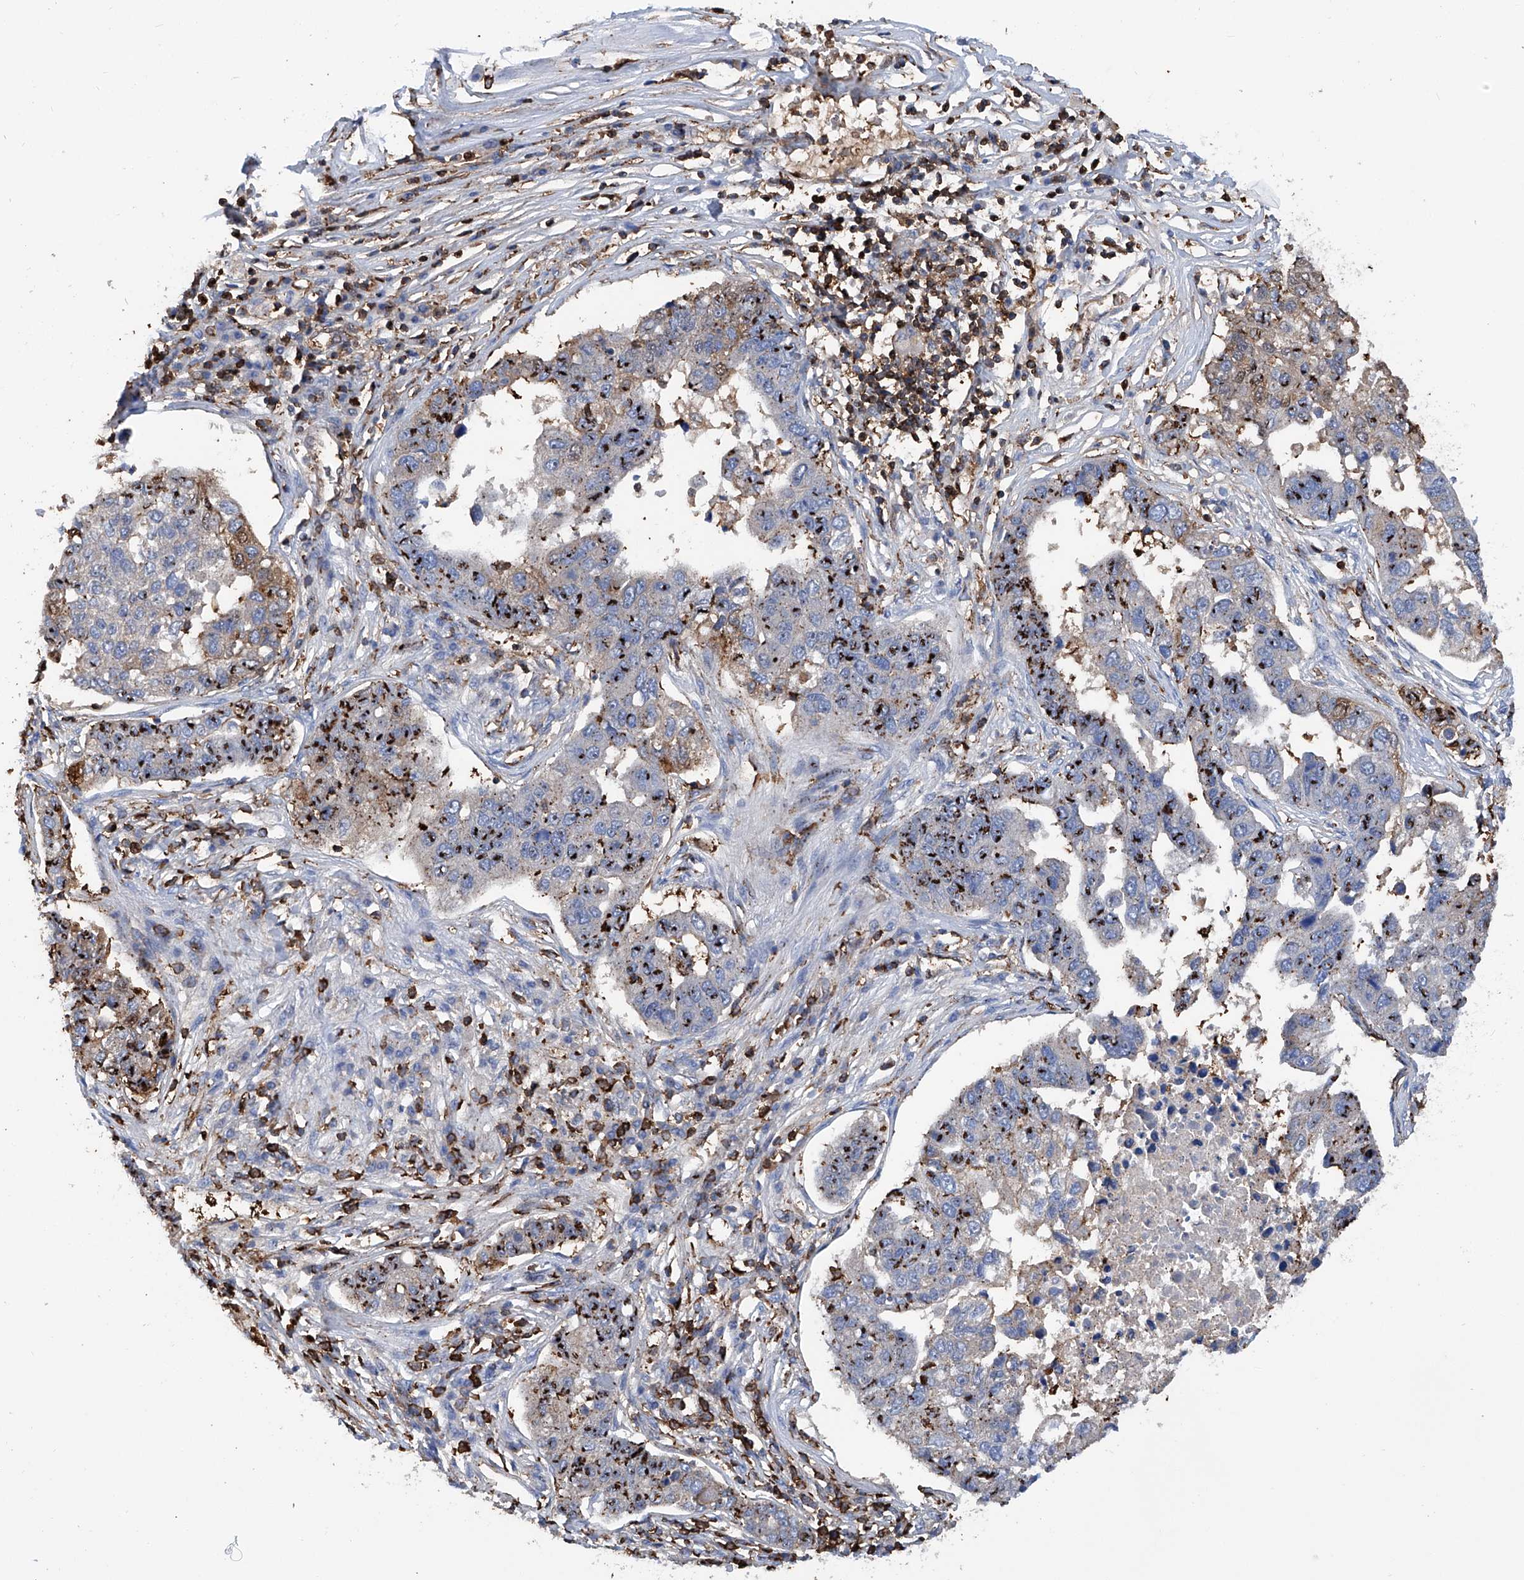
{"staining": {"intensity": "moderate", "quantity": ">75%", "location": "nuclear"}, "tissue": "pancreatic cancer", "cell_type": "Tumor cells", "image_type": "cancer", "snomed": [{"axis": "morphology", "description": "Adenocarcinoma, NOS"}, {"axis": "topography", "description": "Pancreas"}], "caption": "About >75% of tumor cells in pancreatic cancer reveal moderate nuclear protein staining as visualized by brown immunohistochemical staining.", "gene": "ZNF484", "patient": {"sex": "female", "age": 61}}